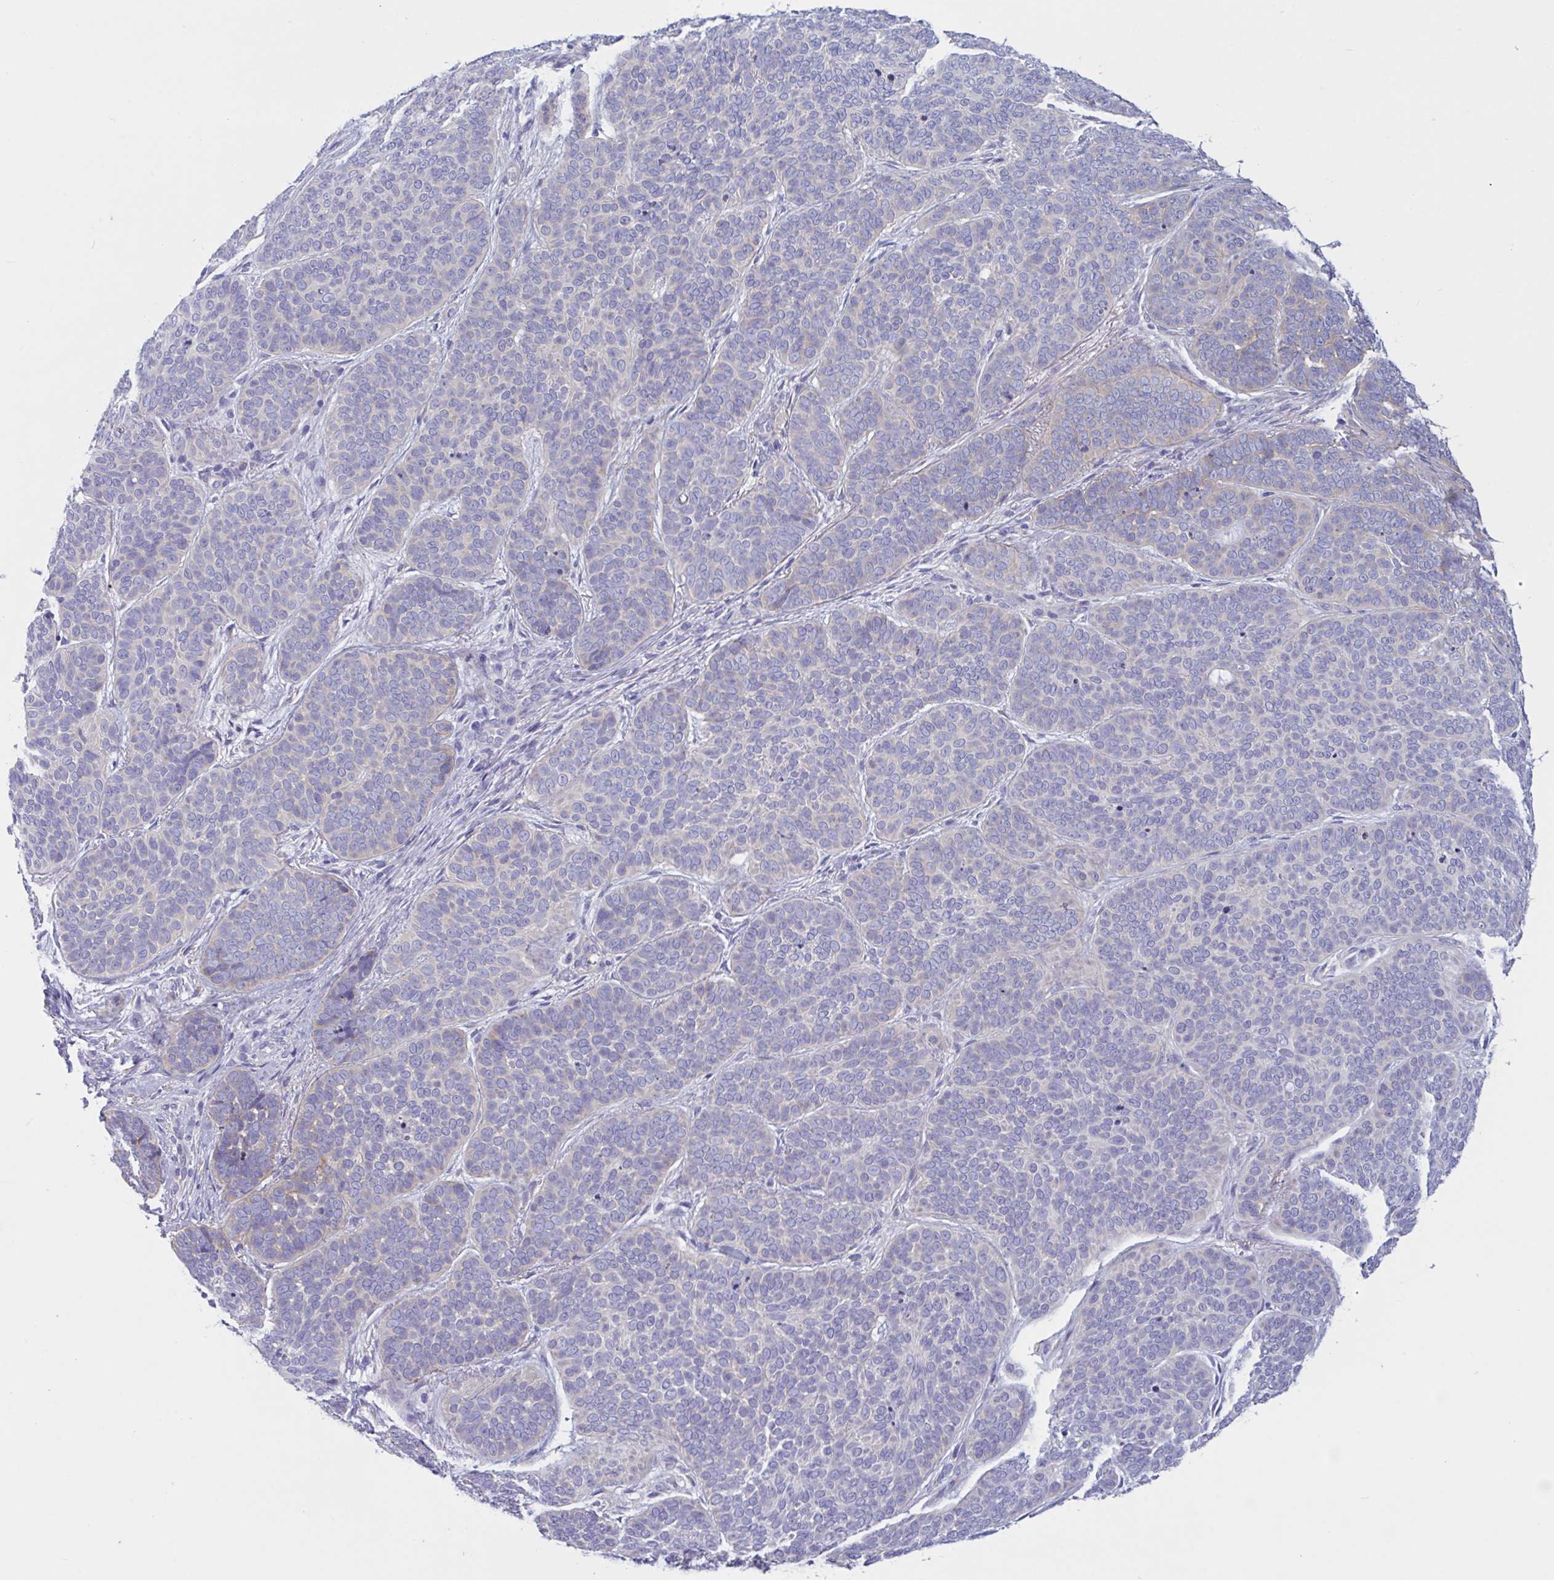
{"staining": {"intensity": "negative", "quantity": "none", "location": "none"}, "tissue": "skin cancer", "cell_type": "Tumor cells", "image_type": "cancer", "snomed": [{"axis": "morphology", "description": "Basal cell carcinoma"}, {"axis": "topography", "description": "Skin"}, {"axis": "topography", "description": "Skin of nose"}], "caption": "Immunohistochemistry of skin cancer demonstrates no staining in tumor cells.", "gene": "OXLD1", "patient": {"sex": "female", "age": 81}}